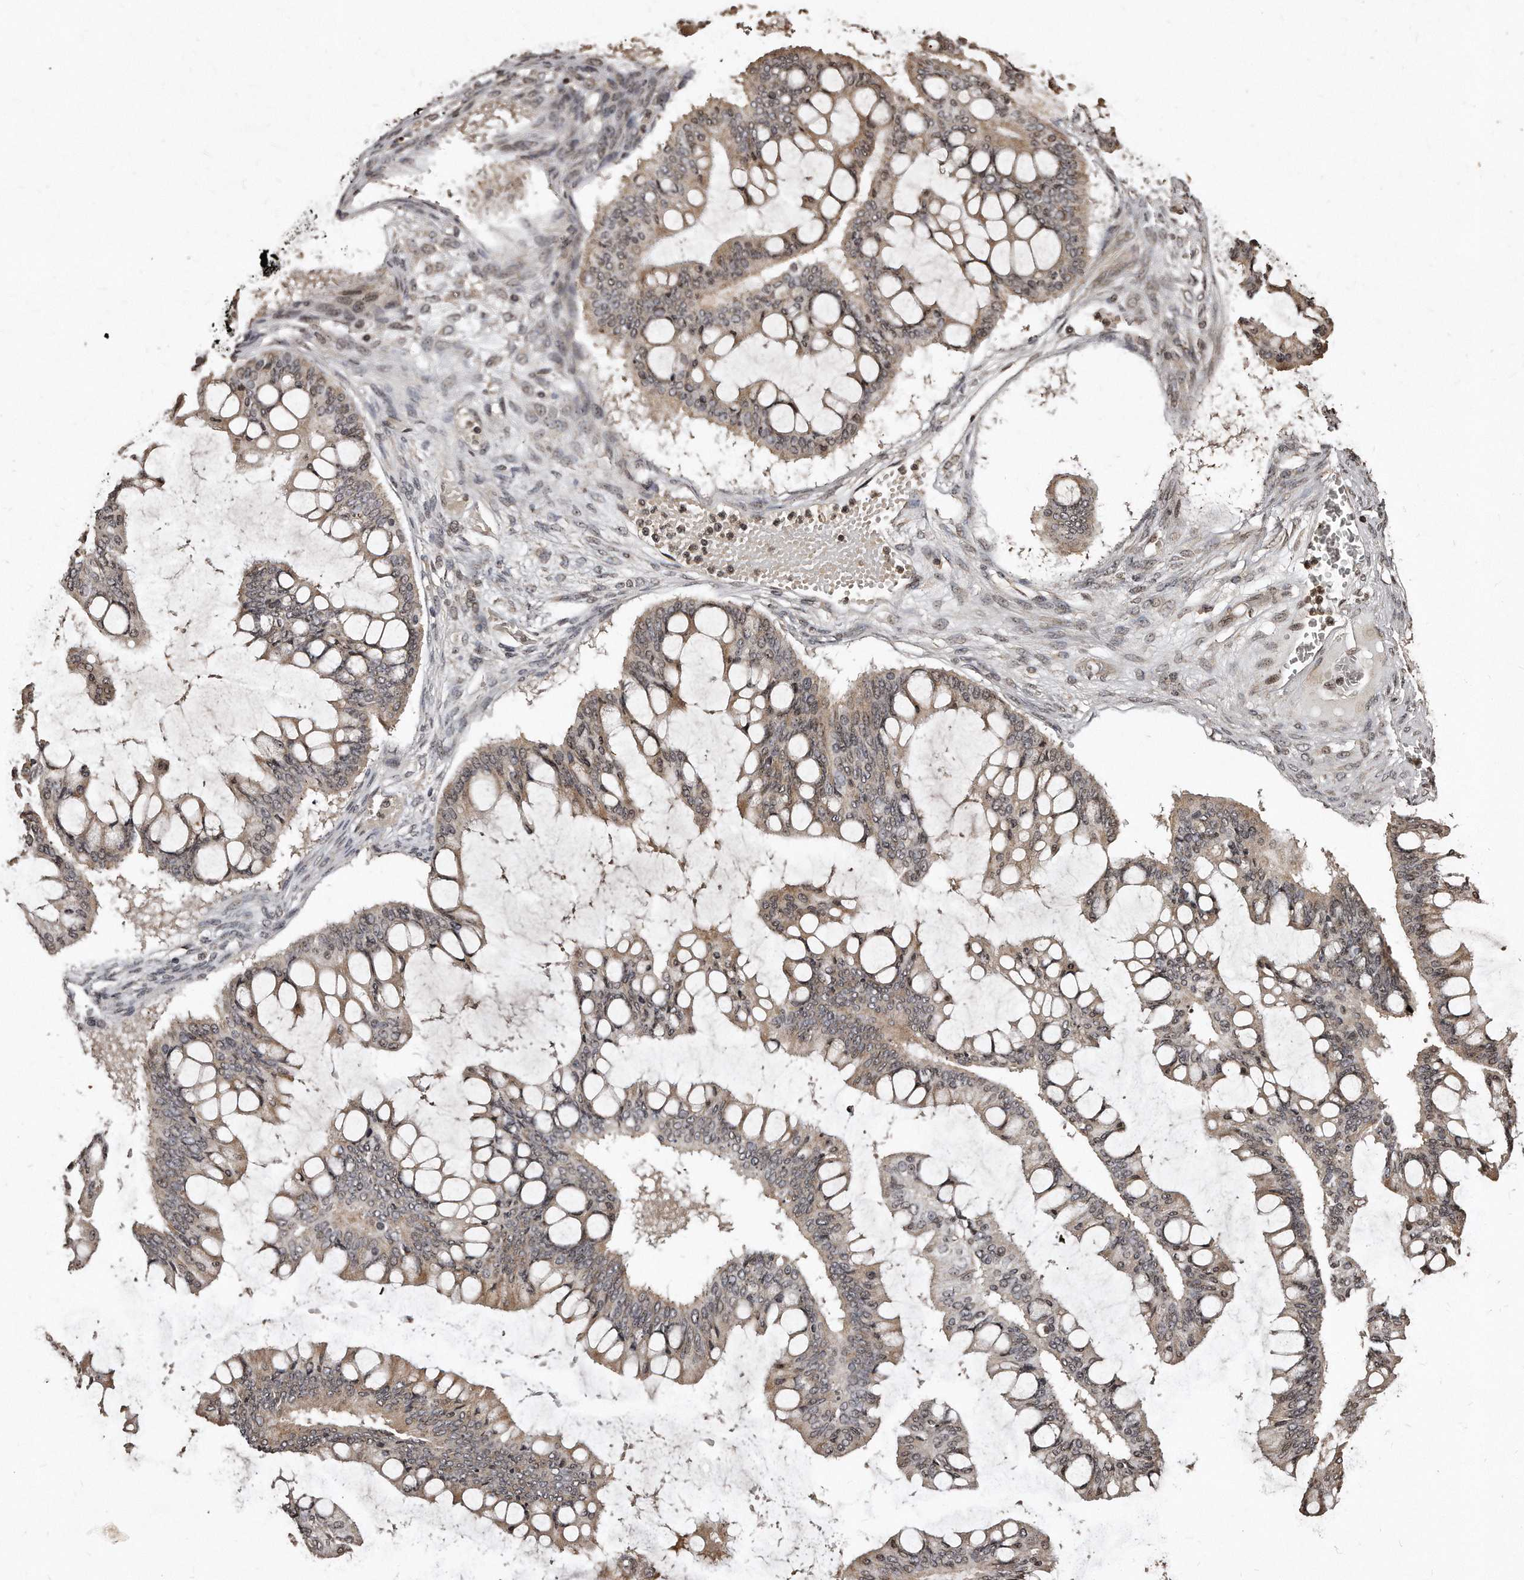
{"staining": {"intensity": "moderate", "quantity": "25%-75%", "location": "cytoplasmic/membranous,nuclear"}, "tissue": "ovarian cancer", "cell_type": "Tumor cells", "image_type": "cancer", "snomed": [{"axis": "morphology", "description": "Cystadenocarcinoma, mucinous, NOS"}, {"axis": "topography", "description": "Ovary"}], "caption": "The photomicrograph demonstrates immunohistochemical staining of ovarian mucinous cystadenocarcinoma. There is moderate cytoplasmic/membranous and nuclear expression is appreciated in about 25%-75% of tumor cells.", "gene": "TSHR", "patient": {"sex": "female", "age": 73}}